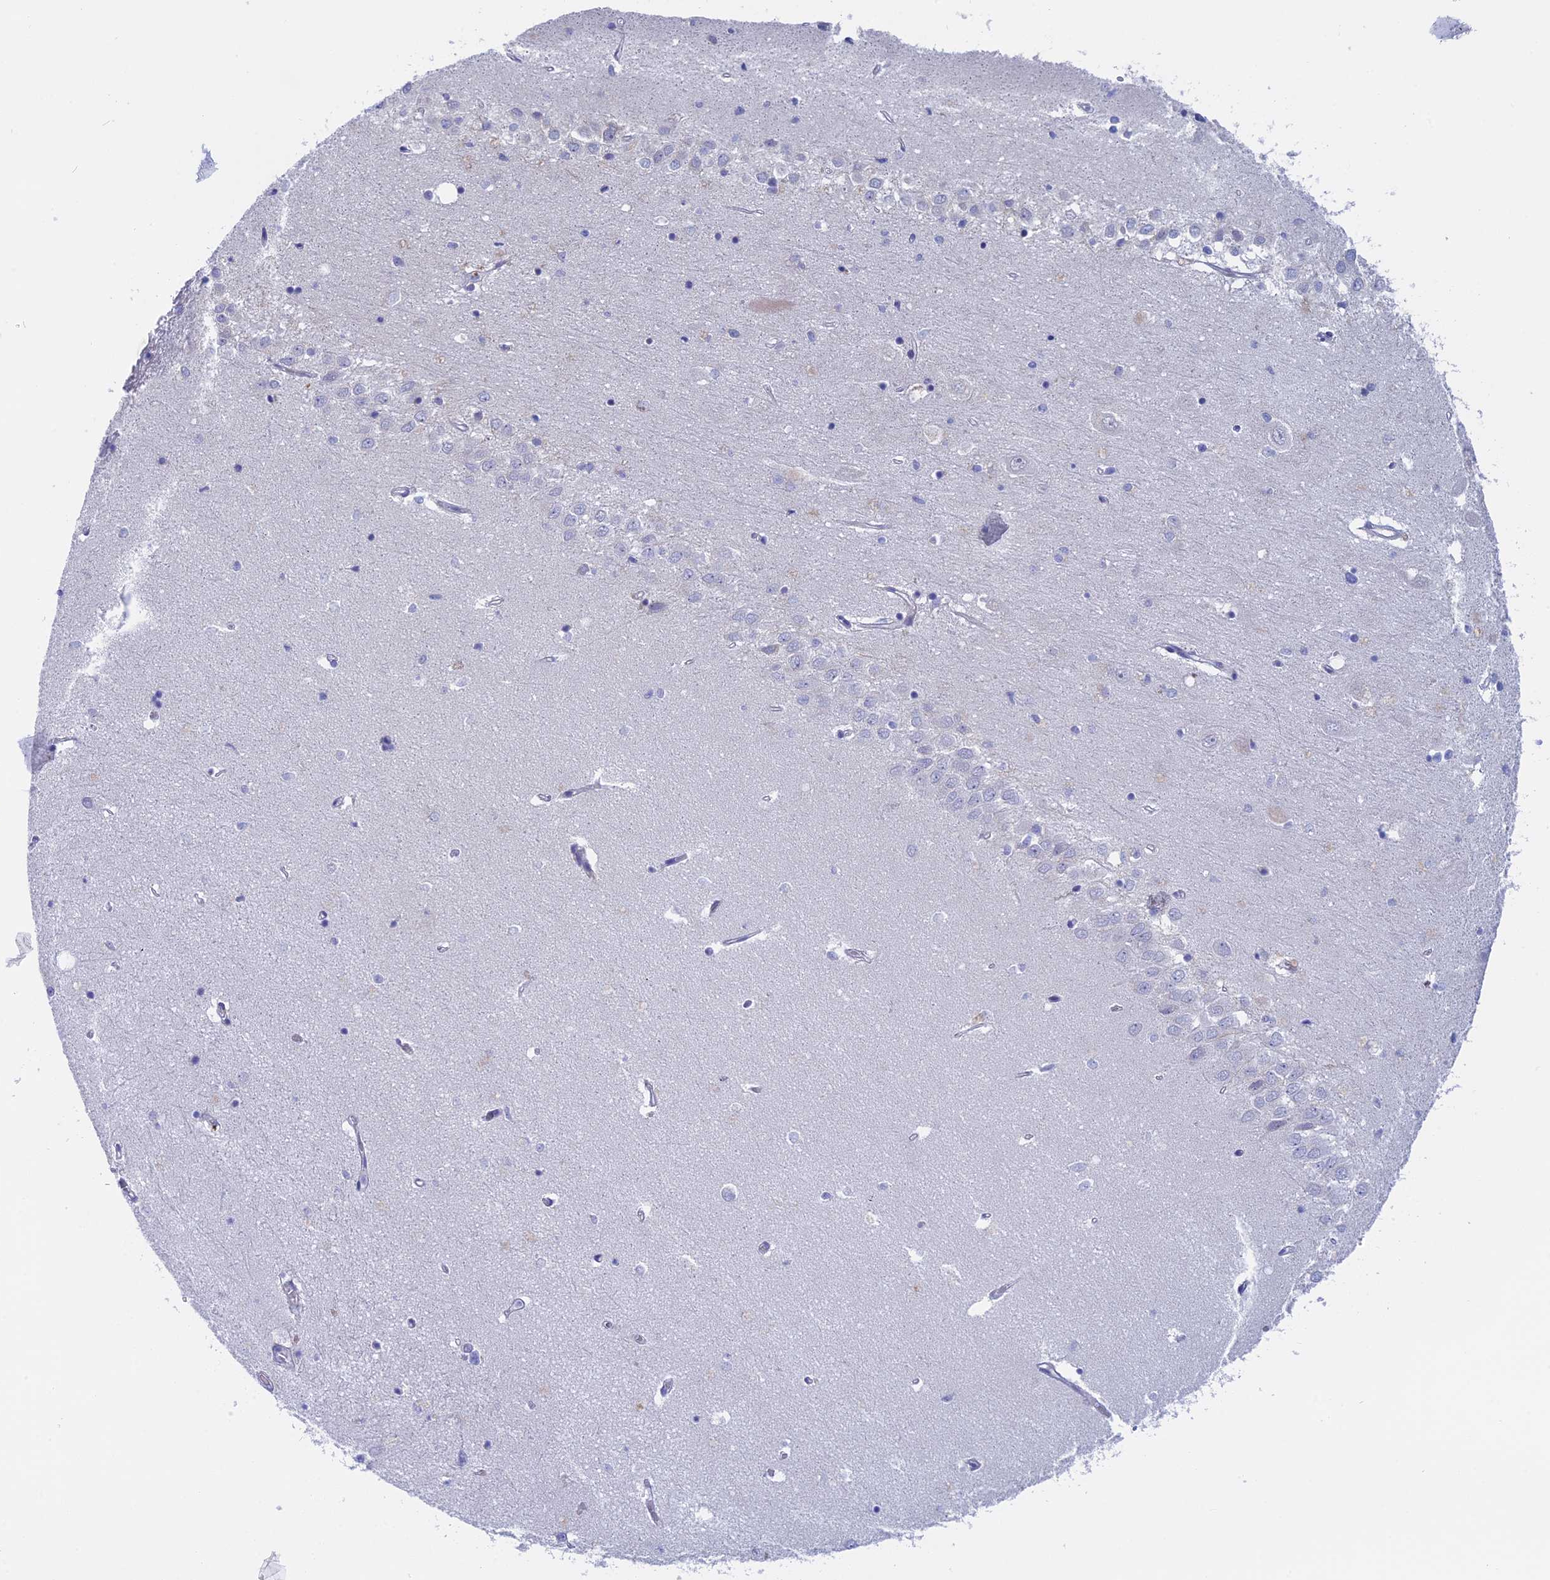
{"staining": {"intensity": "negative", "quantity": "none", "location": "none"}, "tissue": "hippocampus", "cell_type": "Glial cells", "image_type": "normal", "snomed": [{"axis": "morphology", "description": "Normal tissue, NOS"}, {"axis": "topography", "description": "Hippocampus"}], "caption": "Protein analysis of unremarkable hippocampus reveals no significant positivity in glial cells. Brightfield microscopy of immunohistochemistry stained with DAB (brown) and hematoxylin (blue), captured at high magnification.", "gene": "GLB1L", "patient": {"sex": "female", "age": 64}}